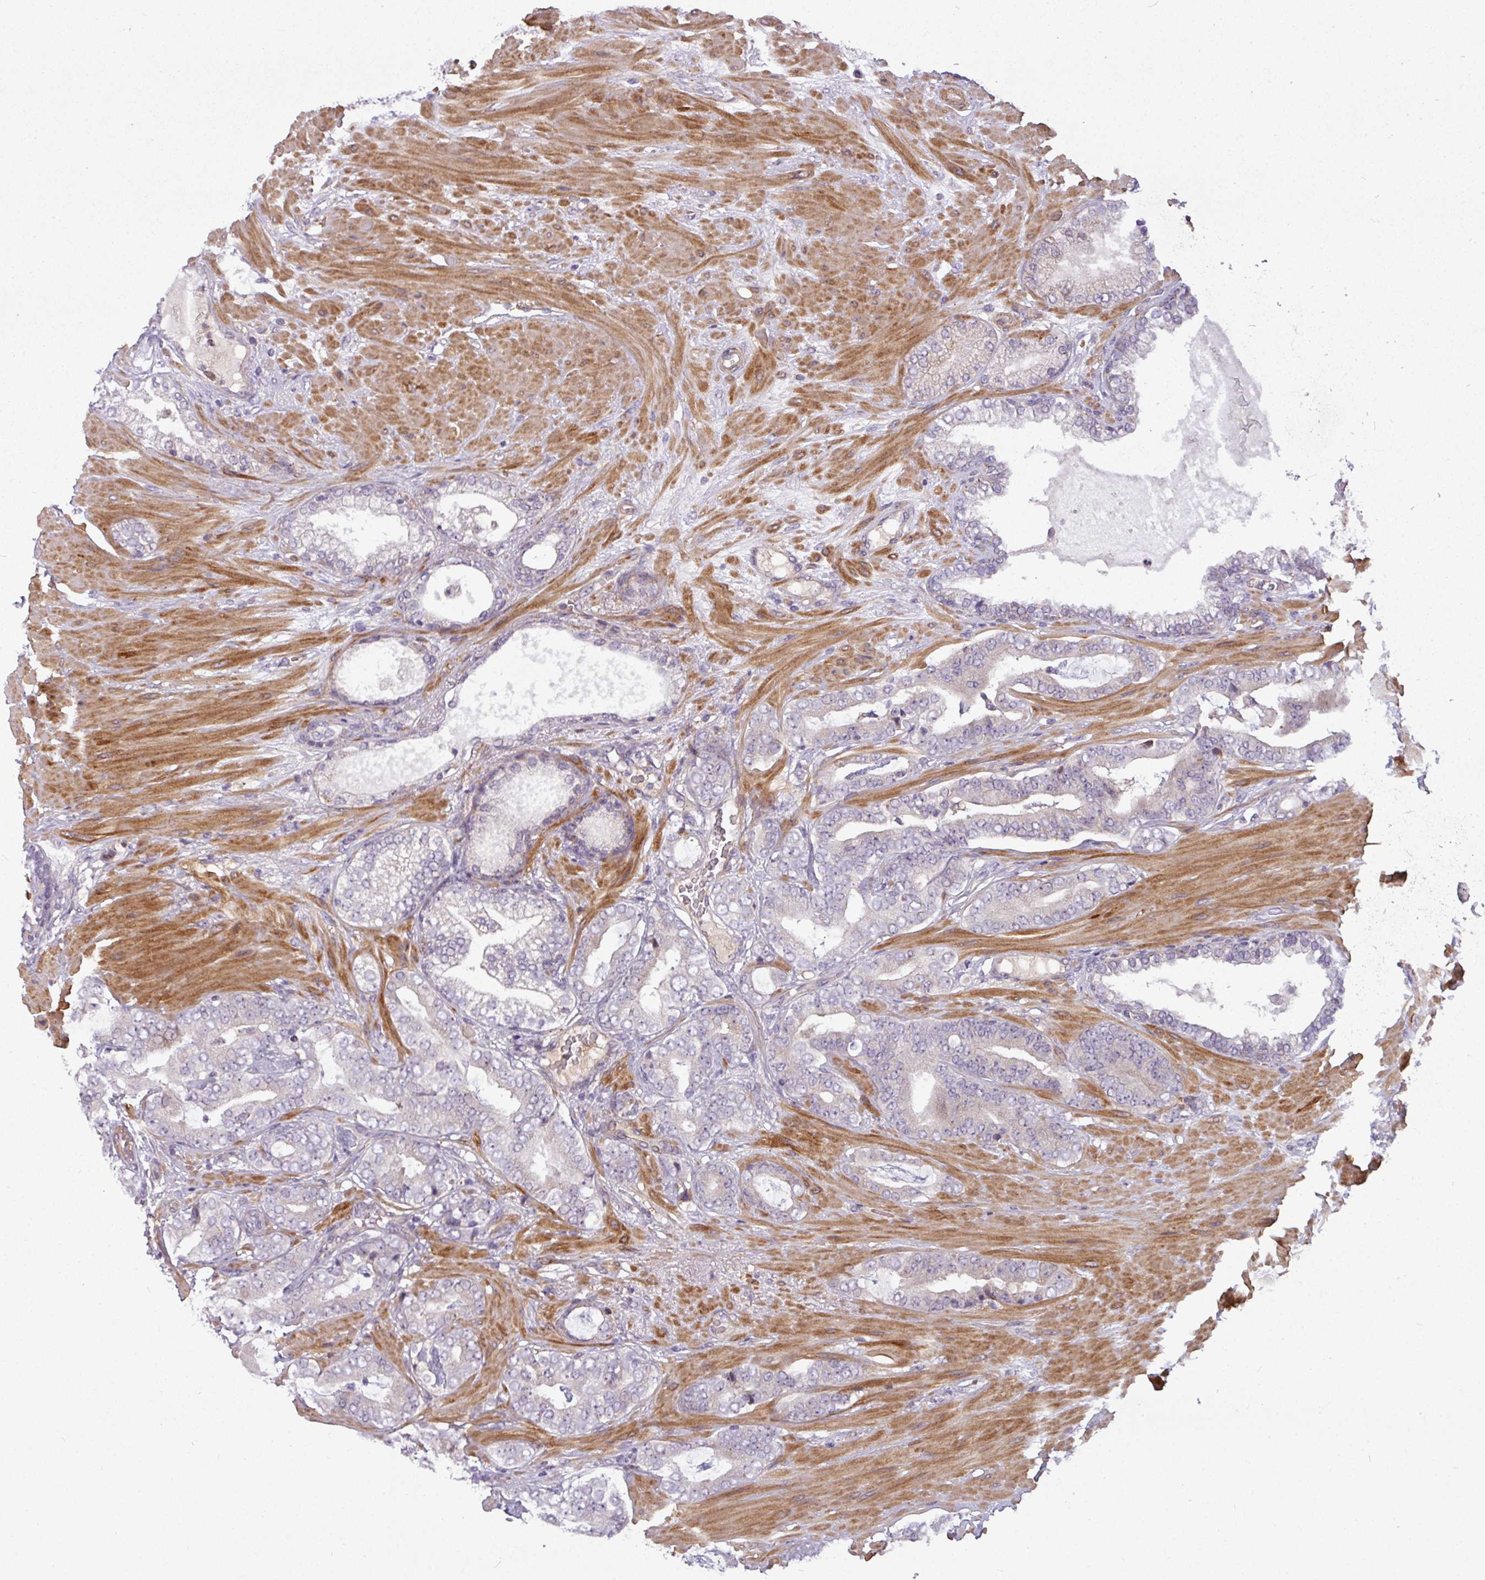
{"staining": {"intensity": "negative", "quantity": "none", "location": "none"}, "tissue": "prostate cancer", "cell_type": "Tumor cells", "image_type": "cancer", "snomed": [{"axis": "morphology", "description": "Adenocarcinoma, Low grade"}, {"axis": "topography", "description": "Prostate"}], "caption": "This is an IHC photomicrograph of prostate cancer. There is no staining in tumor cells.", "gene": "ZNF35", "patient": {"sex": "male", "age": 61}}